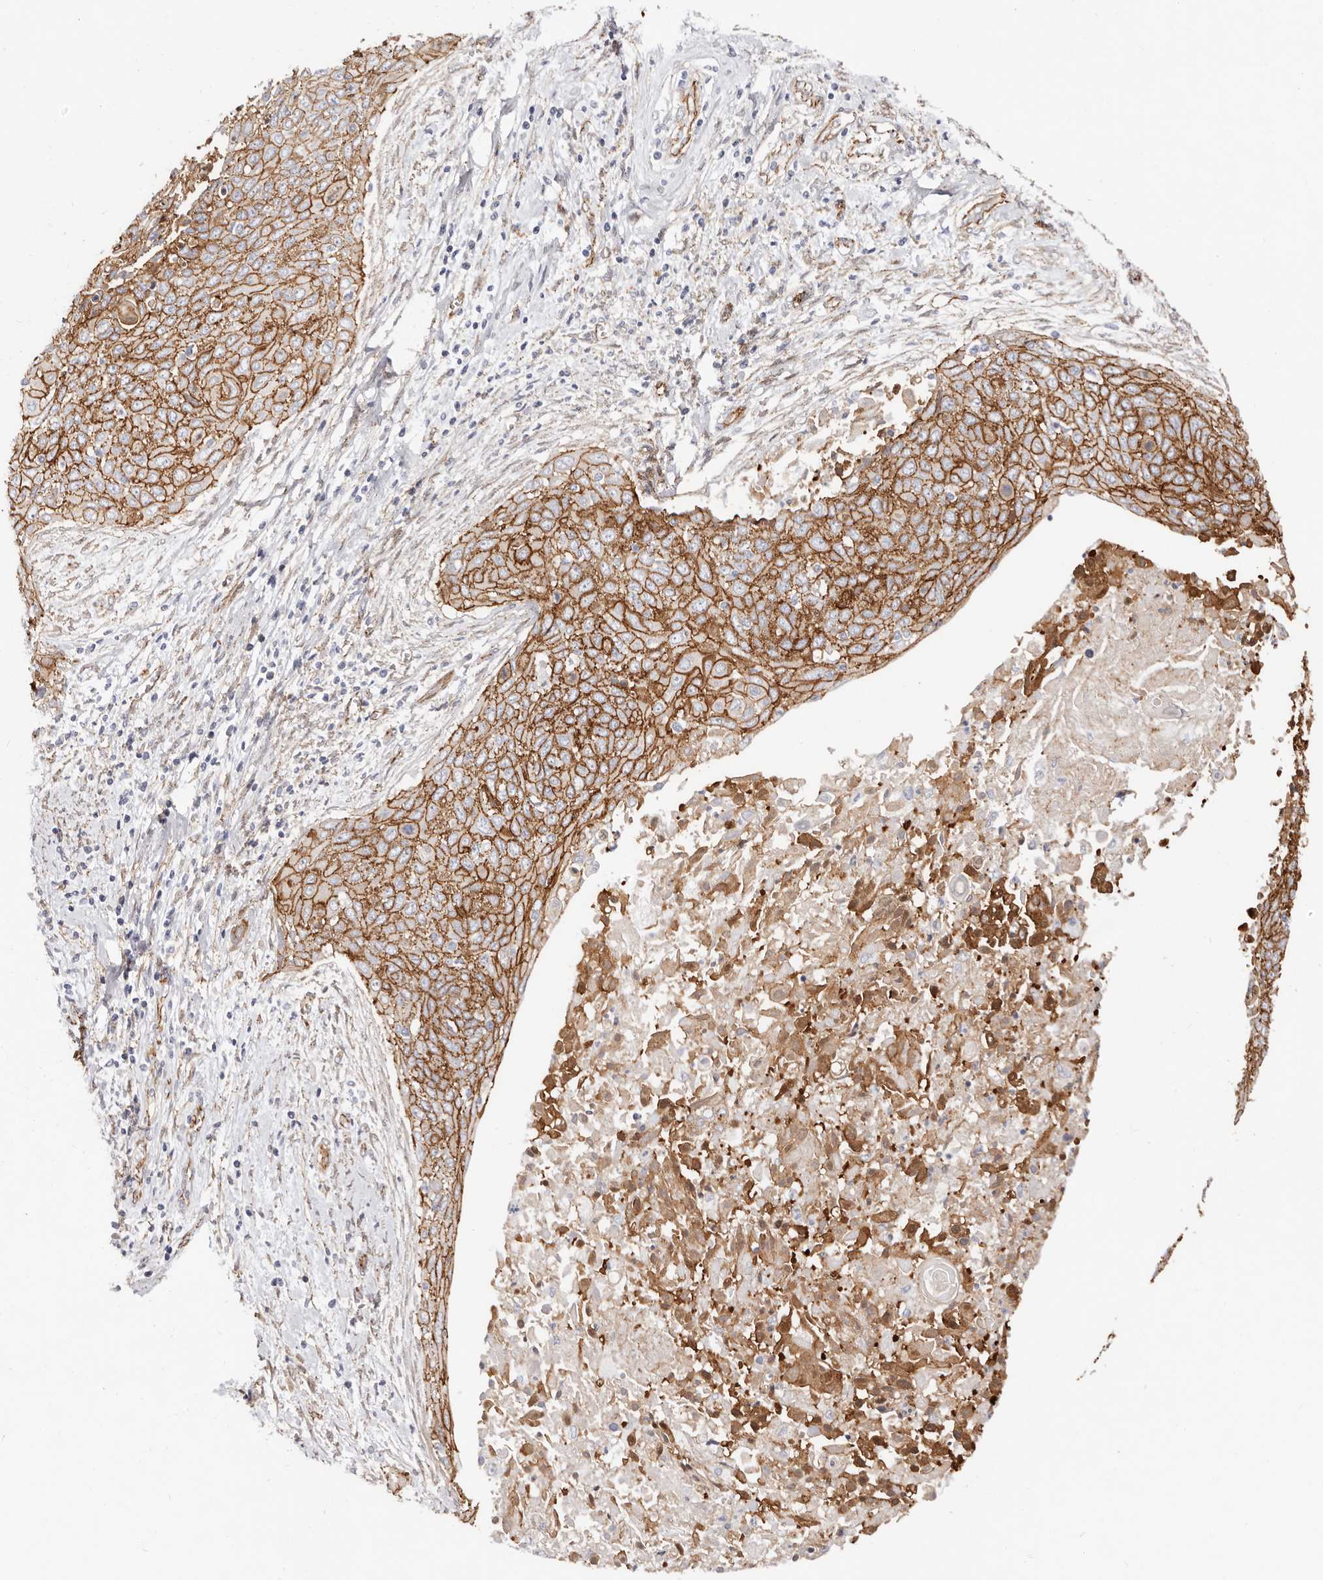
{"staining": {"intensity": "strong", "quantity": ">75%", "location": "cytoplasmic/membranous"}, "tissue": "cervical cancer", "cell_type": "Tumor cells", "image_type": "cancer", "snomed": [{"axis": "morphology", "description": "Squamous cell carcinoma, NOS"}, {"axis": "topography", "description": "Cervix"}], "caption": "A histopathology image of human squamous cell carcinoma (cervical) stained for a protein displays strong cytoplasmic/membranous brown staining in tumor cells.", "gene": "CTNNB1", "patient": {"sex": "female", "age": 55}}